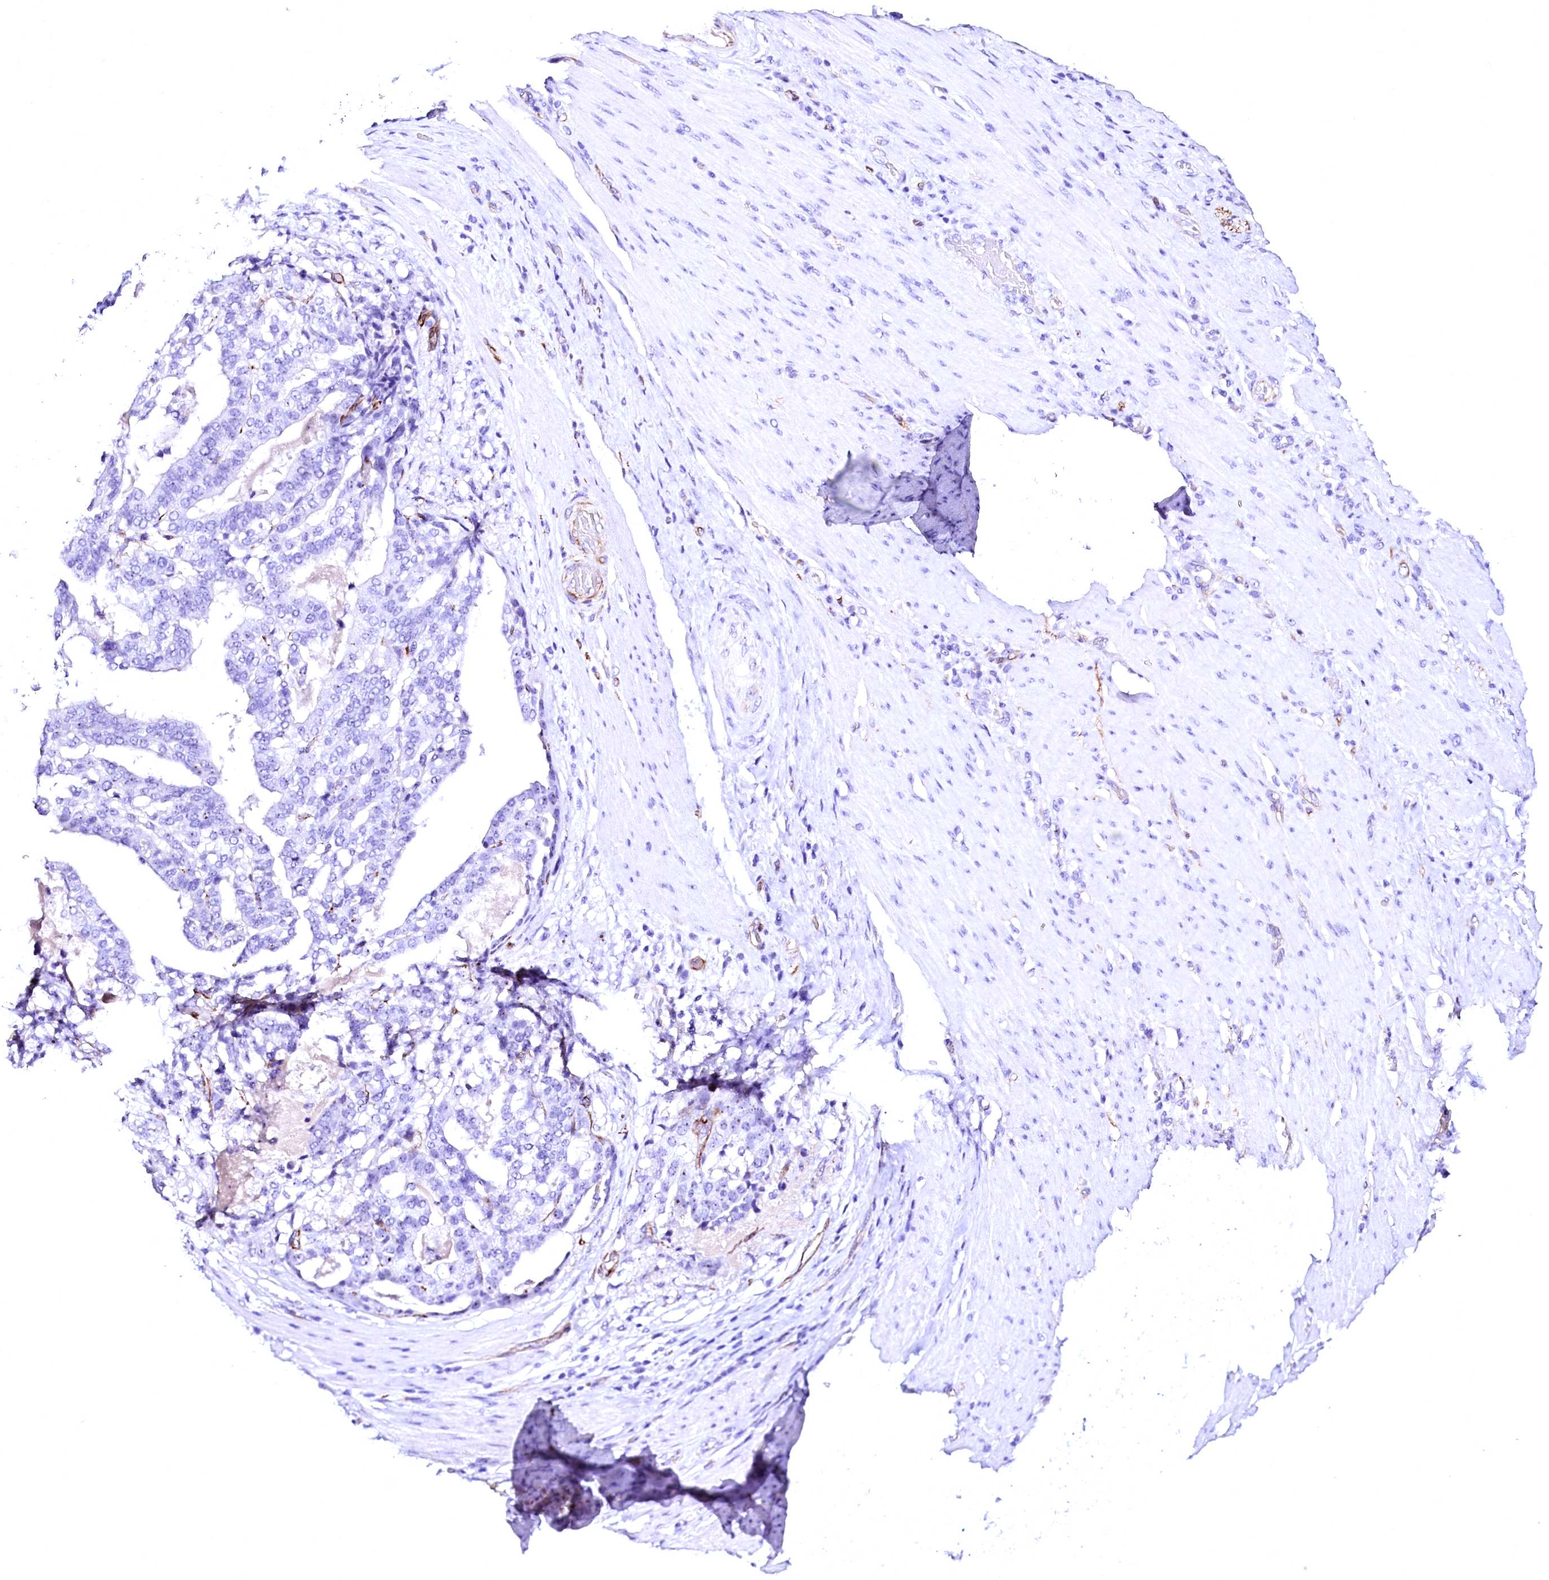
{"staining": {"intensity": "negative", "quantity": "none", "location": "none"}, "tissue": "stomach cancer", "cell_type": "Tumor cells", "image_type": "cancer", "snomed": [{"axis": "morphology", "description": "Adenocarcinoma, NOS"}, {"axis": "topography", "description": "Stomach"}], "caption": "IHC photomicrograph of neoplastic tissue: stomach adenocarcinoma stained with DAB demonstrates no significant protein expression in tumor cells.", "gene": "SFR1", "patient": {"sex": "male", "age": 48}}